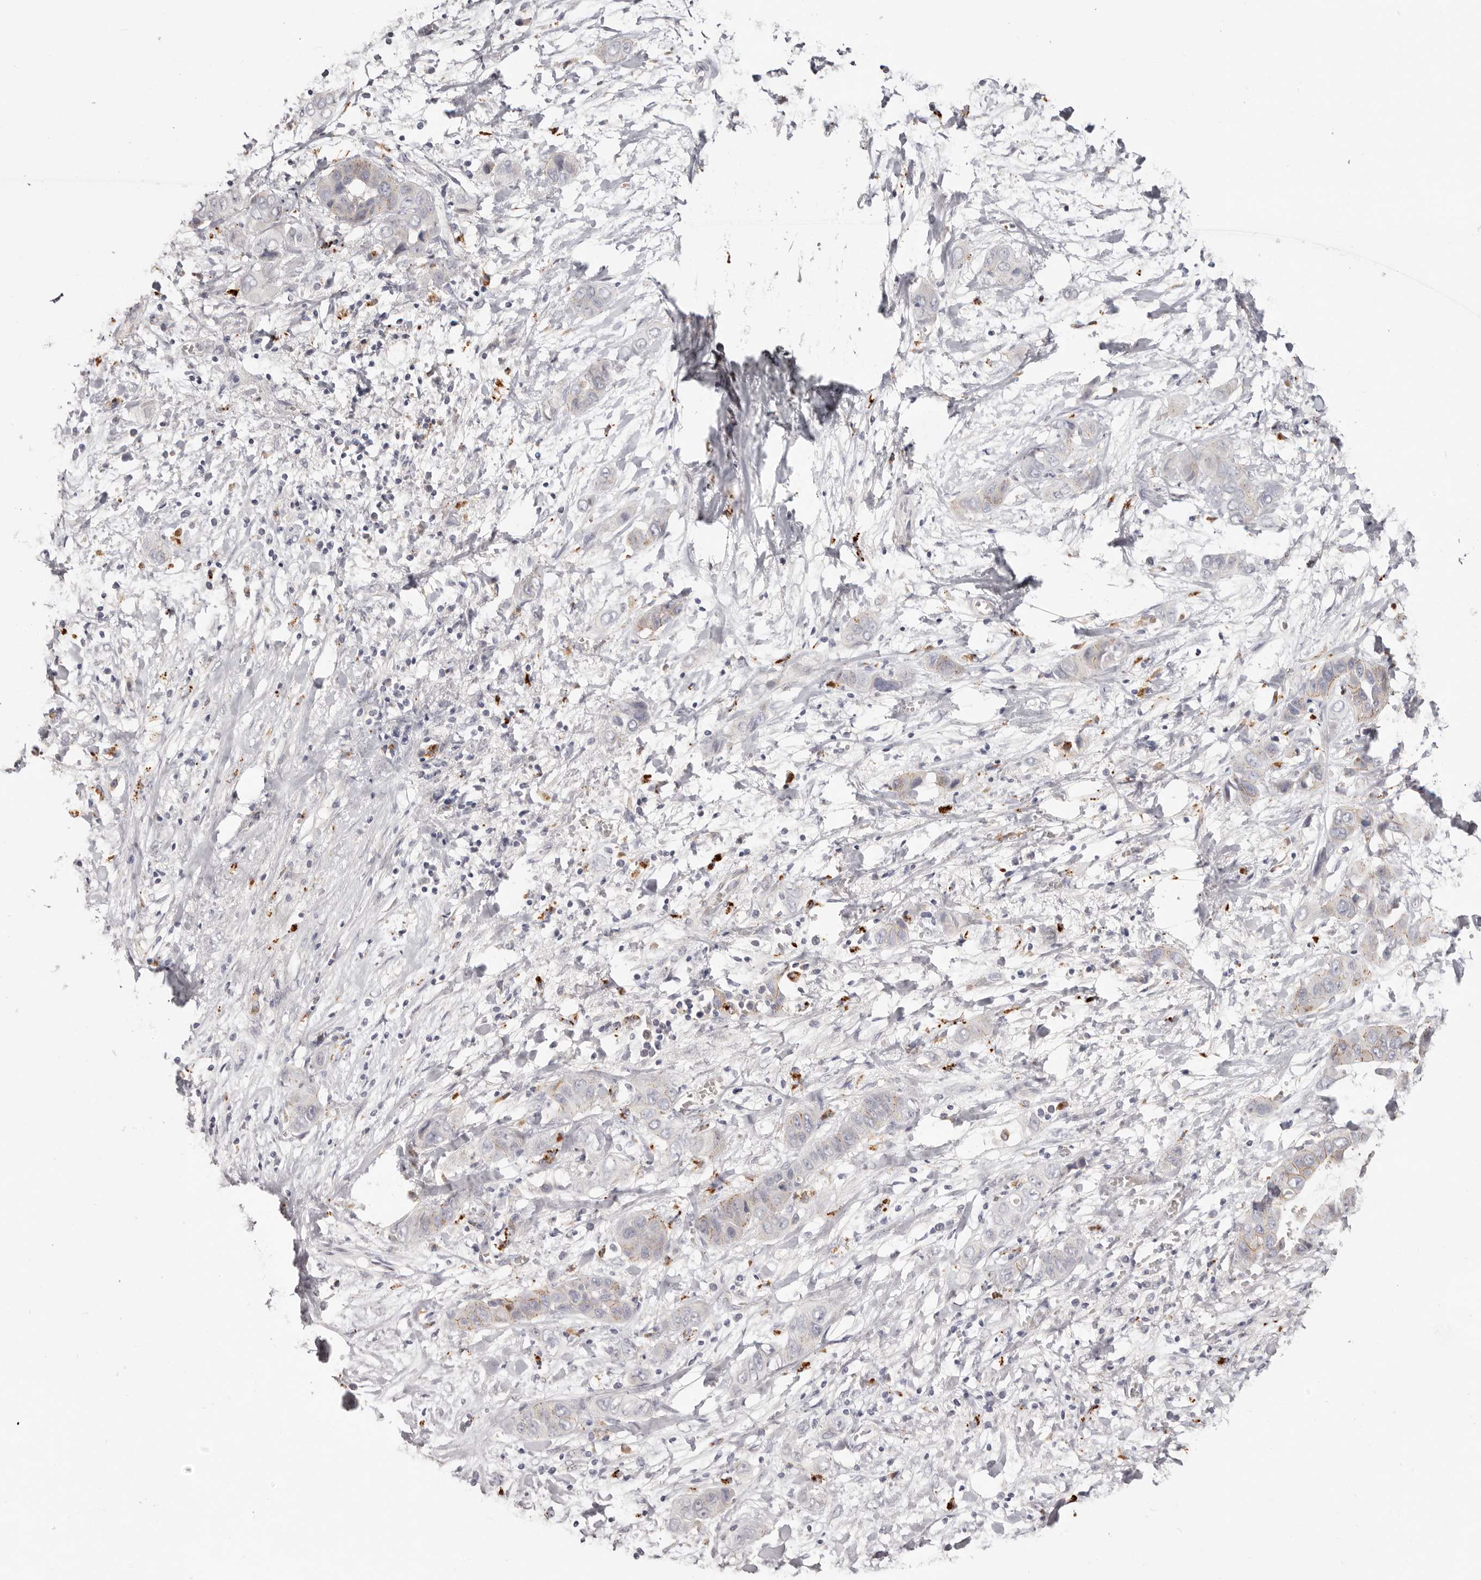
{"staining": {"intensity": "weak", "quantity": "<25%", "location": "cytoplasmic/membranous"}, "tissue": "liver cancer", "cell_type": "Tumor cells", "image_type": "cancer", "snomed": [{"axis": "morphology", "description": "Cholangiocarcinoma"}, {"axis": "topography", "description": "Liver"}], "caption": "This image is of liver cancer stained with IHC to label a protein in brown with the nuclei are counter-stained blue. There is no expression in tumor cells.", "gene": "PCDHB6", "patient": {"sex": "female", "age": 52}}